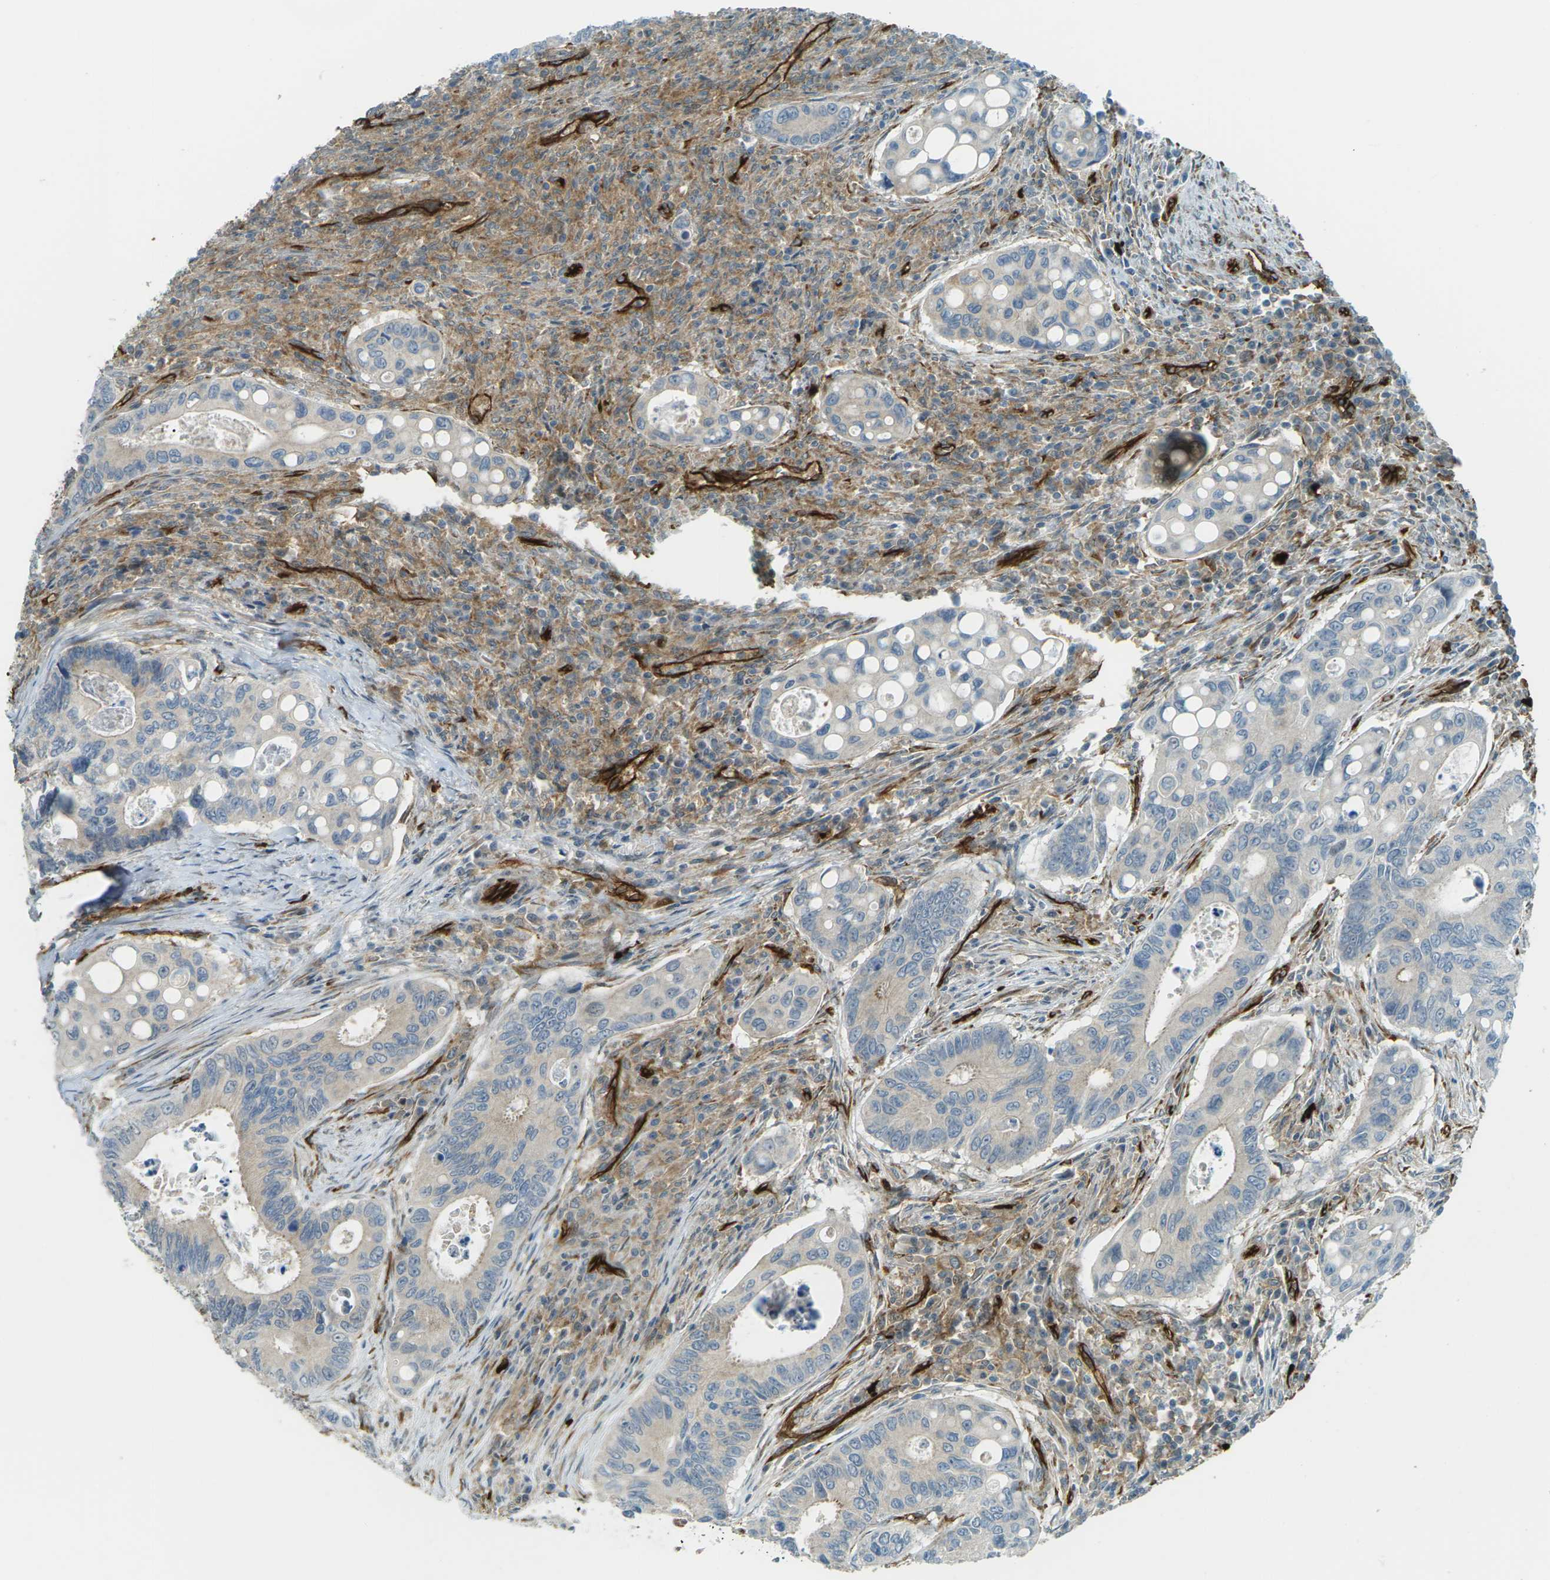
{"staining": {"intensity": "weak", "quantity": ">75%", "location": "cytoplasmic/membranous"}, "tissue": "colorectal cancer", "cell_type": "Tumor cells", "image_type": "cancer", "snomed": [{"axis": "morphology", "description": "Inflammation, NOS"}, {"axis": "morphology", "description": "Adenocarcinoma, NOS"}, {"axis": "topography", "description": "Colon"}], "caption": "Immunohistochemistry (IHC) photomicrograph of neoplastic tissue: human colorectal adenocarcinoma stained using IHC exhibits low levels of weak protein expression localized specifically in the cytoplasmic/membranous of tumor cells, appearing as a cytoplasmic/membranous brown color.", "gene": "S1PR1", "patient": {"sex": "male", "age": 72}}